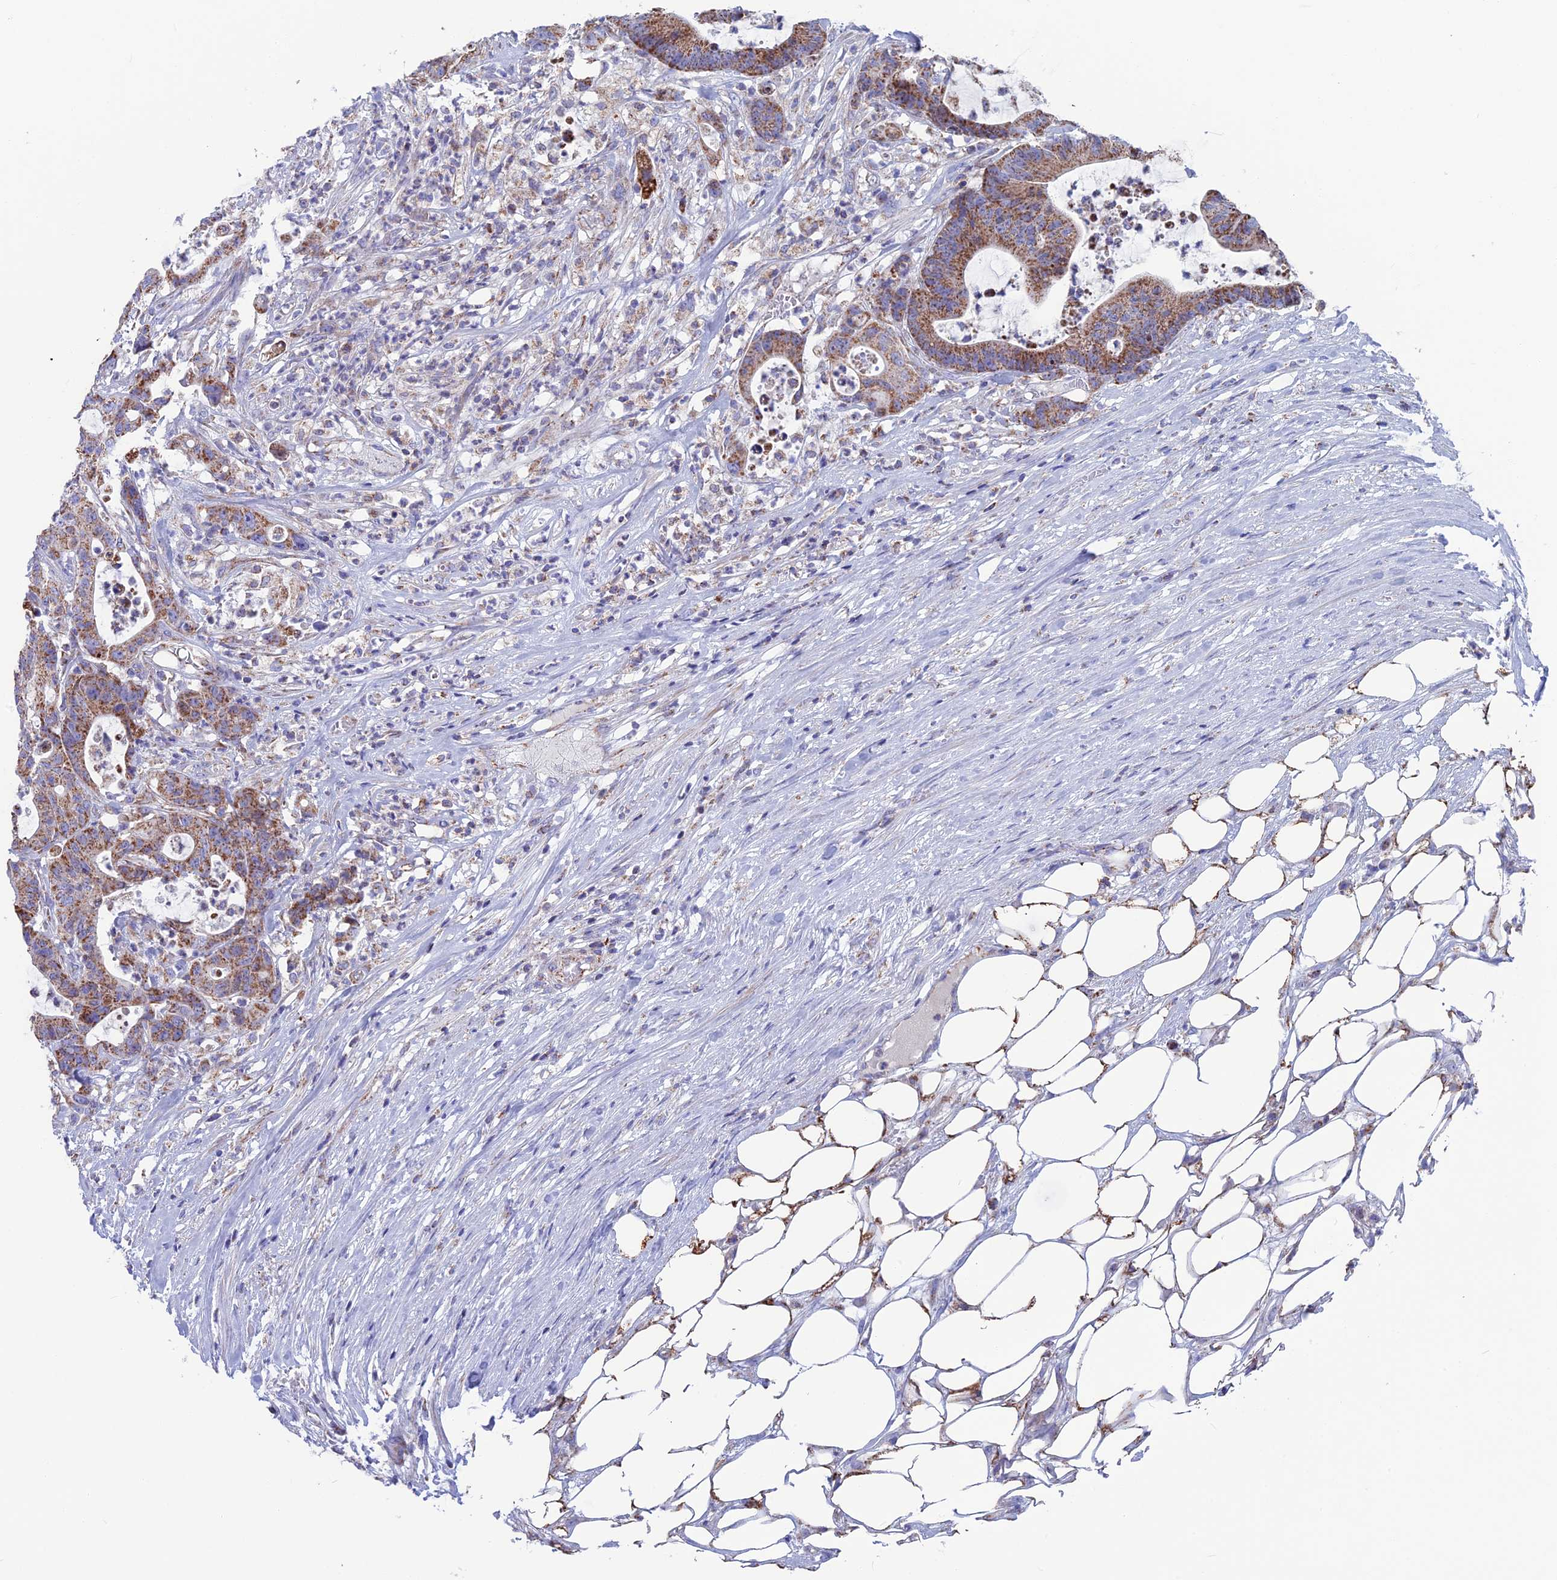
{"staining": {"intensity": "moderate", "quantity": ">75%", "location": "cytoplasmic/membranous"}, "tissue": "colorectal cancer", "cell_type": "Tumor cells", "image_type": "cancer", "snomed": [{"axis": "morphology", "description": "Adenocarcinoma, NOS"}, {"axis": "topography", "description": "Colon"}], "caption": "Approximately >75% of tumor cells in colorectal cancer demonstrate moderate cytoplasmic/membranous protein expression as visualized by brown immunohistochemical staining.", "gene": "CS", "patient": {"sex": "female", "age": 84}}